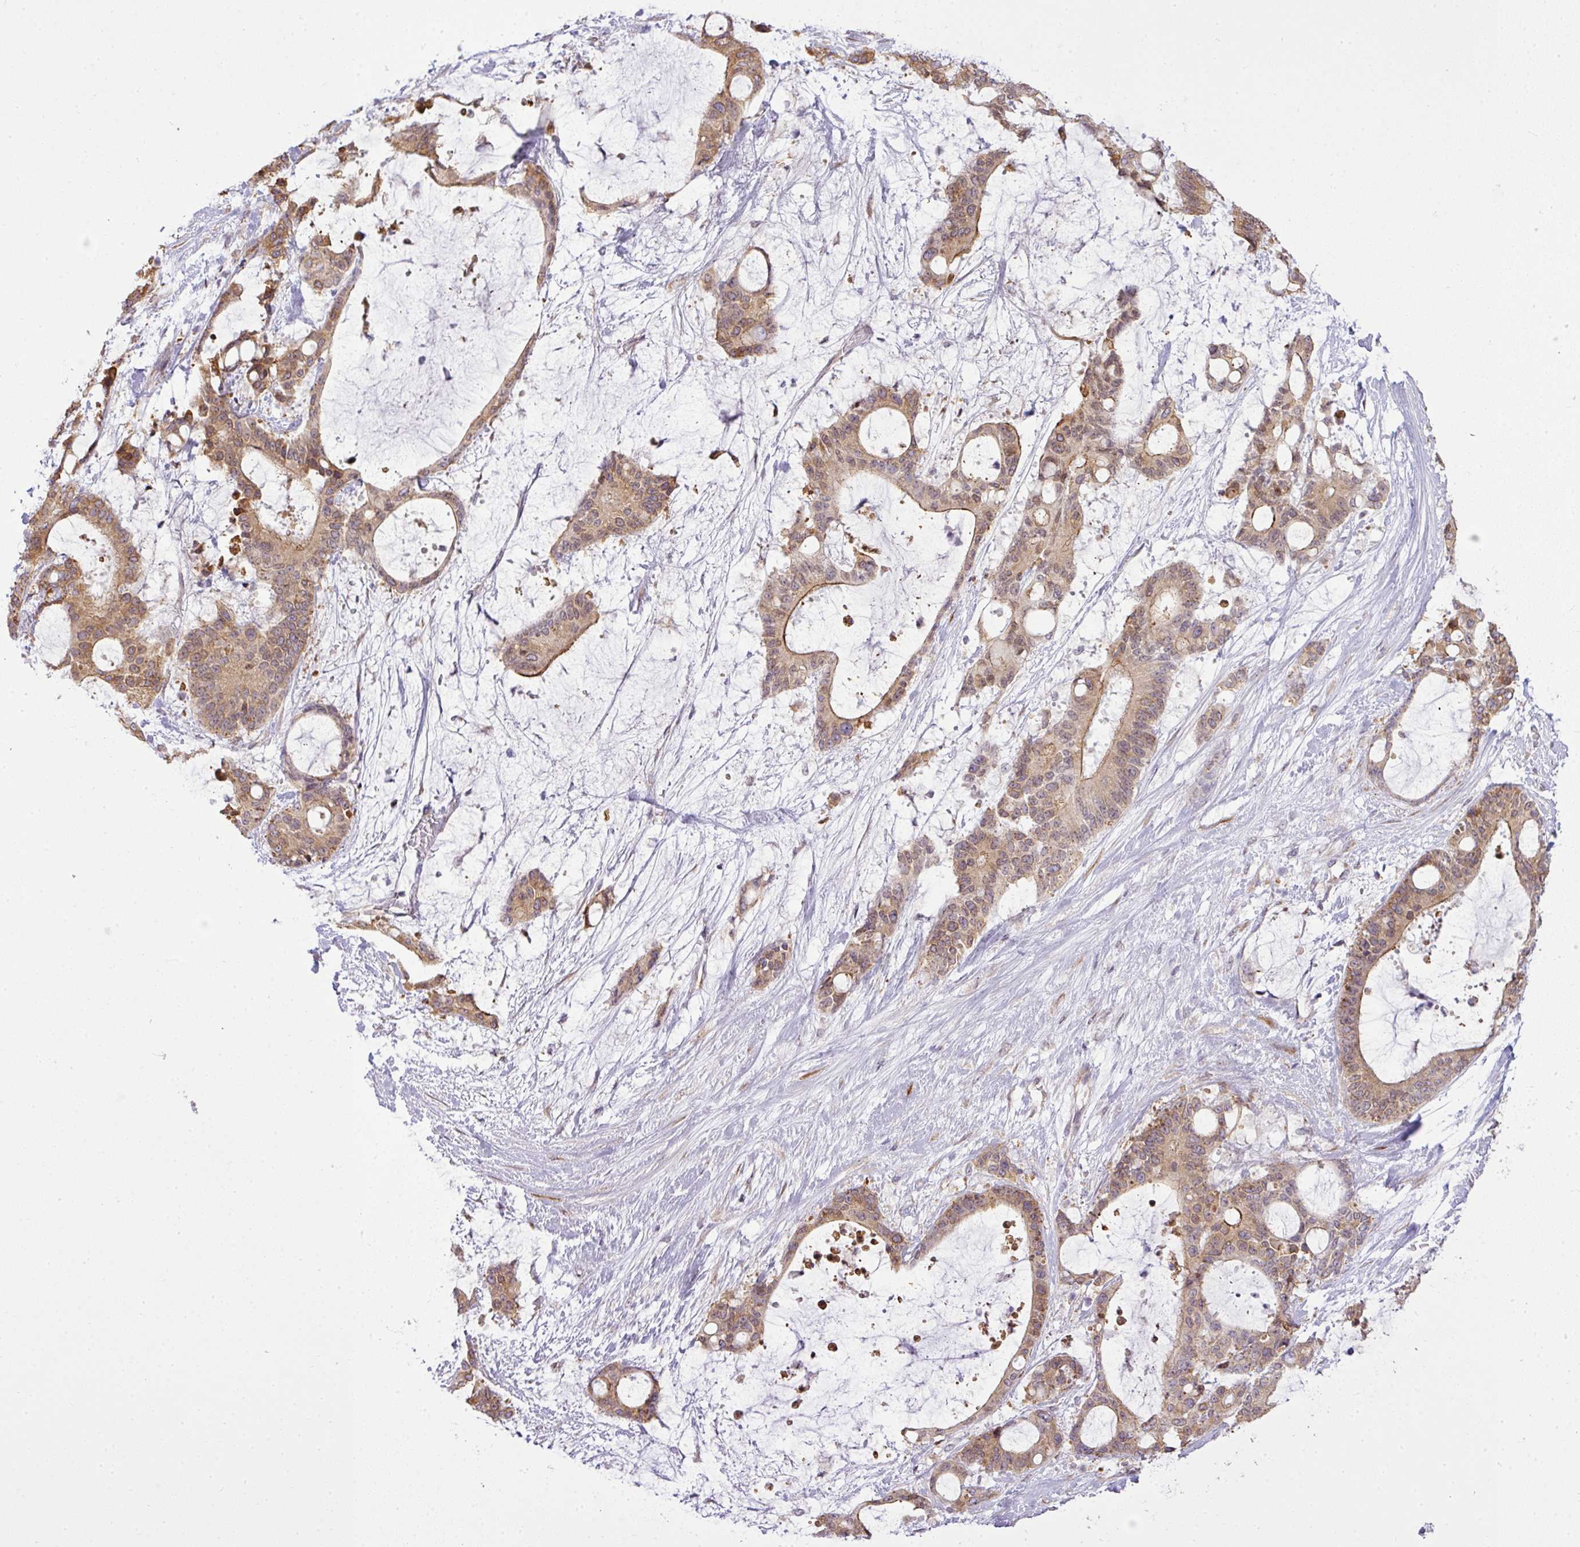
{"staining": {"intensity": "moderate", "quantity": ">75%", "location": "cytoplasmic/membranous,nuclear"}, "tissue": "liver cancer", "cell_type": "Tumor cells", "image_type": "cancer", "snomed": [{"axis": "morphology", "description": "Normal tissue, NOS"}, {"axis": "morphology", "description": "Cholangiocarcinoma"}, {"axis": "topography", "description": "Liver"}, {"axis": "topography", "description": "Peripheral nerve tissue"}], "caption": "Approximately >75% of tumor cells in liver cholangiocarcinoma exhibit moderate cytoplasmic/membranous and nuclear protein expression as visualized by brown immunohistochemical staining.", "gene": "COX18", "patient": {"sex": "female", "age": 73}}